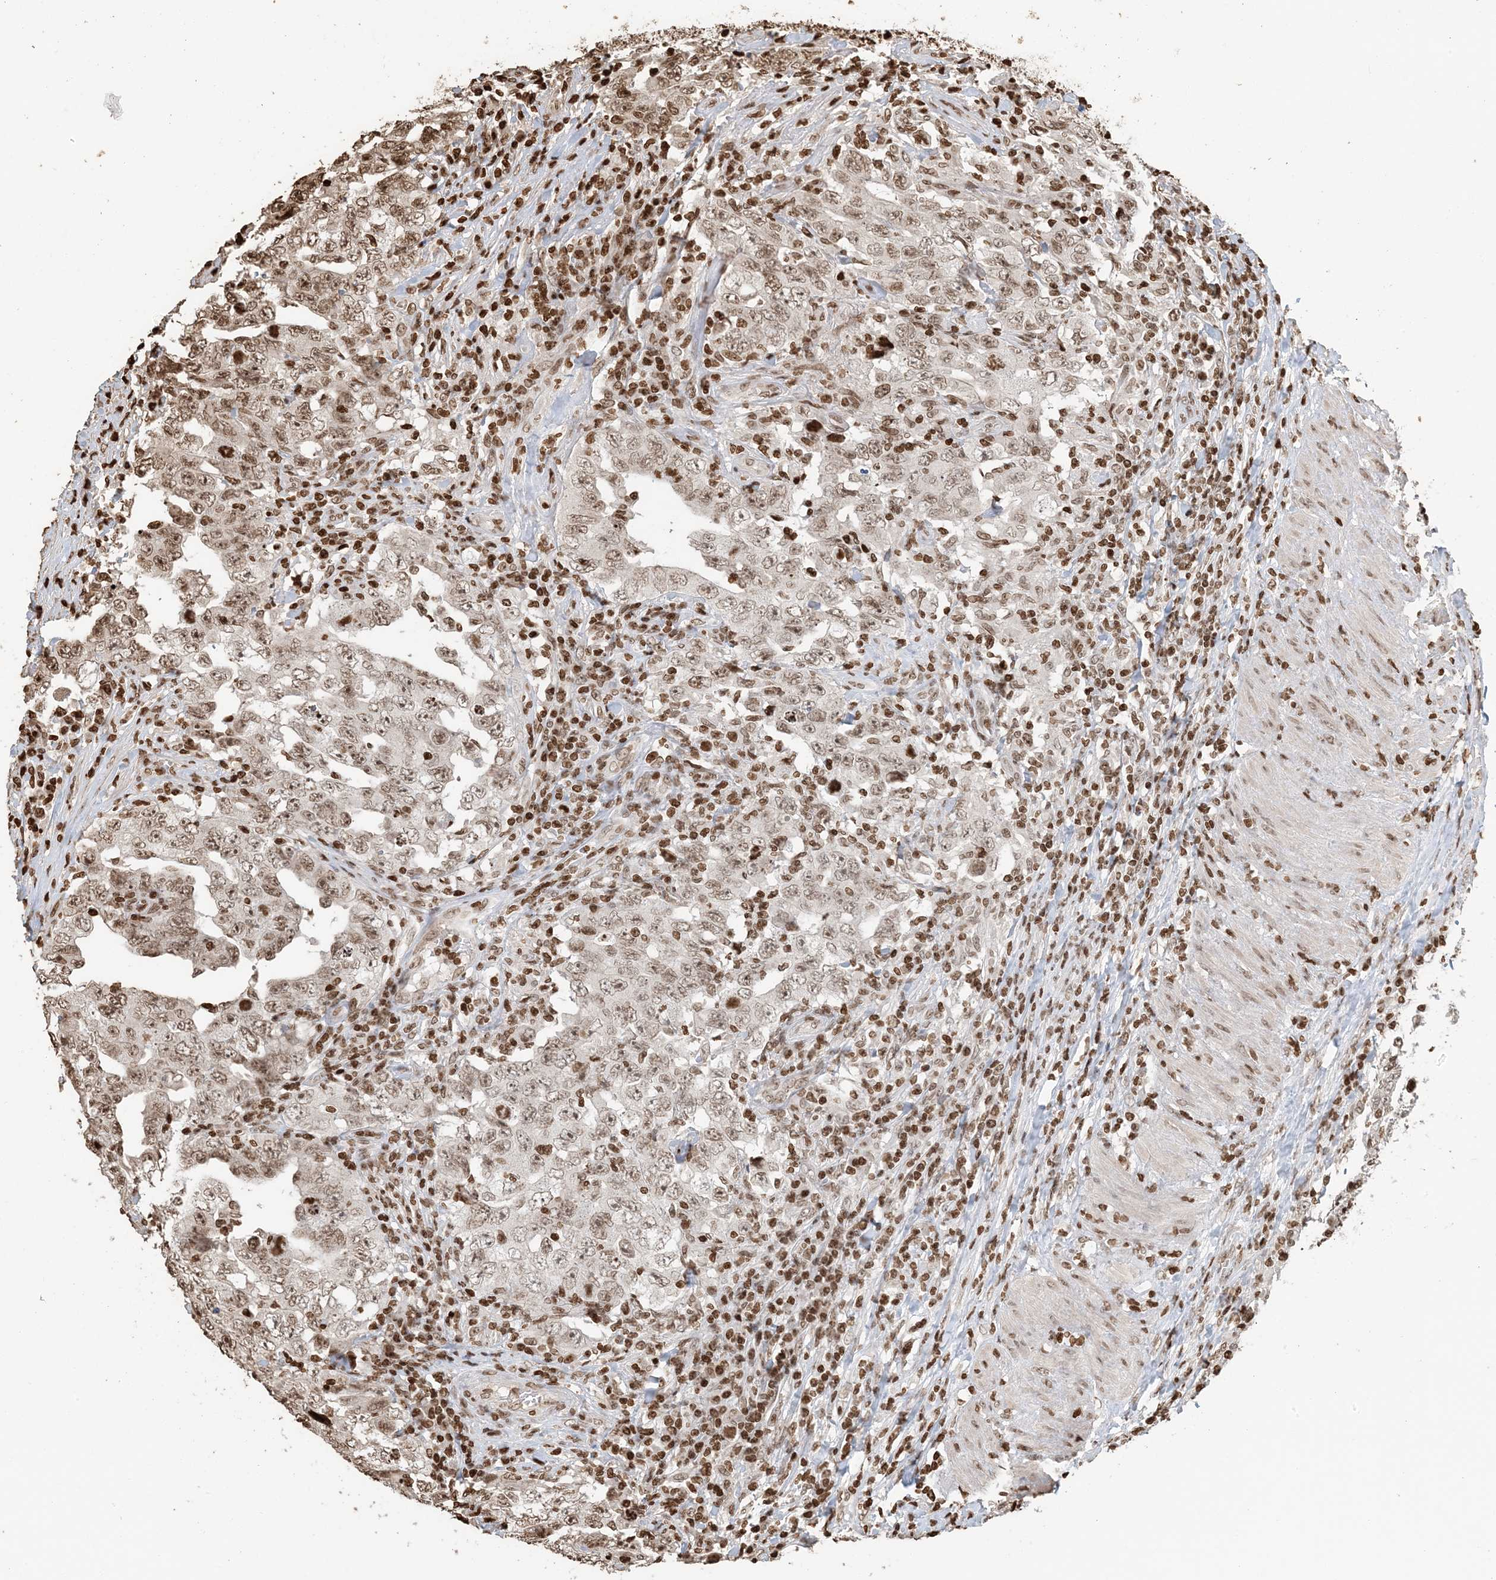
{"staining": {"intensity": "moderate", "quantity": ">75%", "location": "nuclear"}, "tissue": "testis cancer", "cell_type": "Tumor cells", "image_type": "cancer", "snomed": [{"axis": "morphology", "description": "Carcinoma, Embryonal, NOS"}, {"axis": "topography", "description": "Testis"}], "caption": "A brown stain highlights moderate nuclear expression of a protein in testis cancer (embryonal carcinoma) tumor cells. (brown staining indicates protein expression, while blue staining denotes nuclei).", "gene": "H3-3B", "patient": {"sex": "male", "age": 26}}